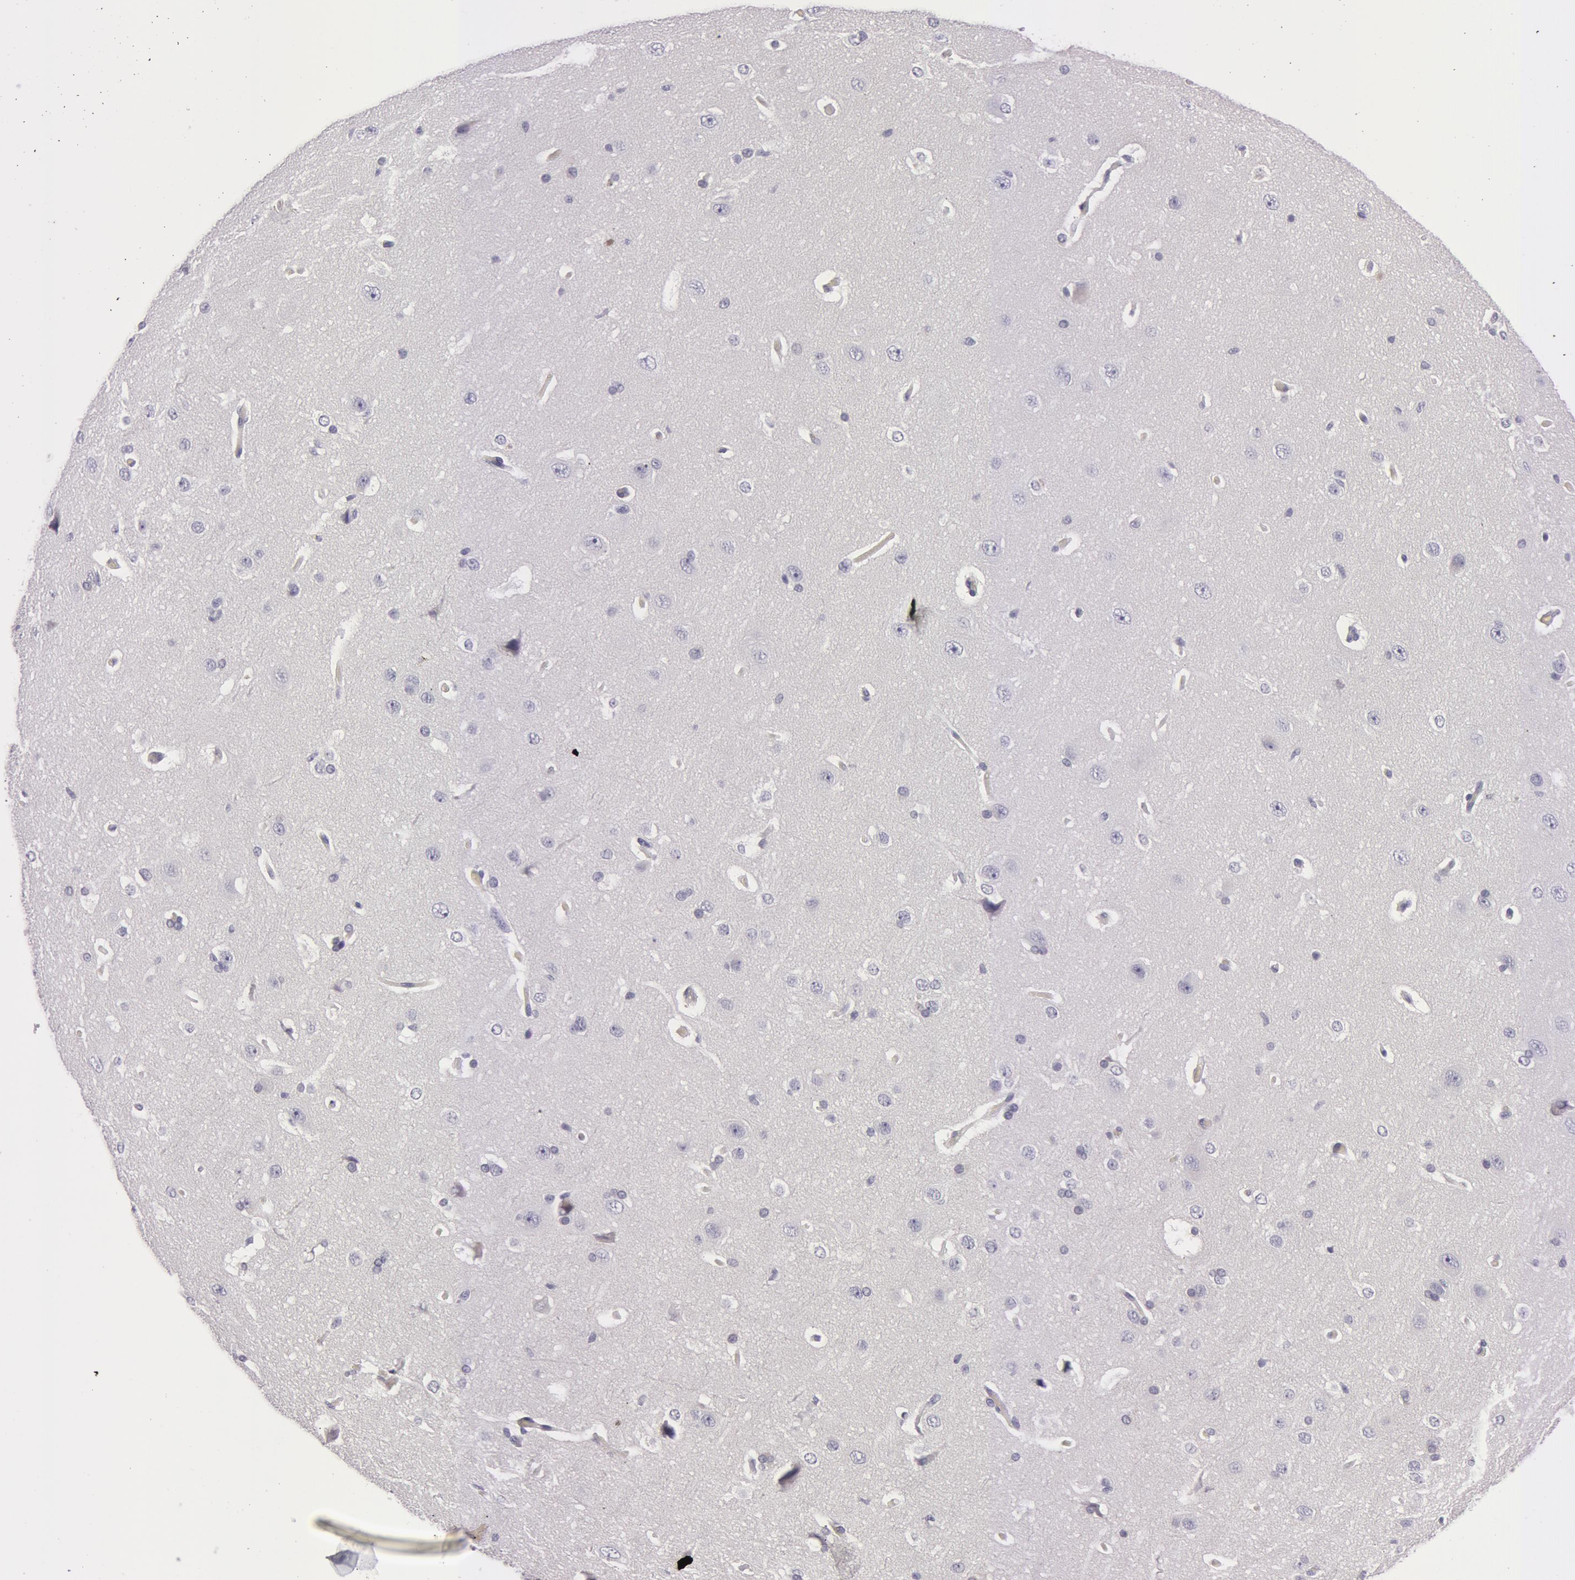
{"staining": {"intensity": "negative", "quantity": "none", "location": "none"}, "tissue": "cerebral cortex", "cell_type": "Endothelial cells", "image_type": "normal", "snomed": [{"axis": "morphology", "description": "Normal tissue, NOS"}, {"axis": "topography", "description": "Cerebral cortex"}], "caption": "IHC micrograph of benign cerebral cortex: cerebral cortex stained with DAB (3,3'-diaminobenzidine) exhibits no significant protein staining in endothelial cells.", "gene": "IL1RN", "patient": {"sex": "female", "age": 45}}